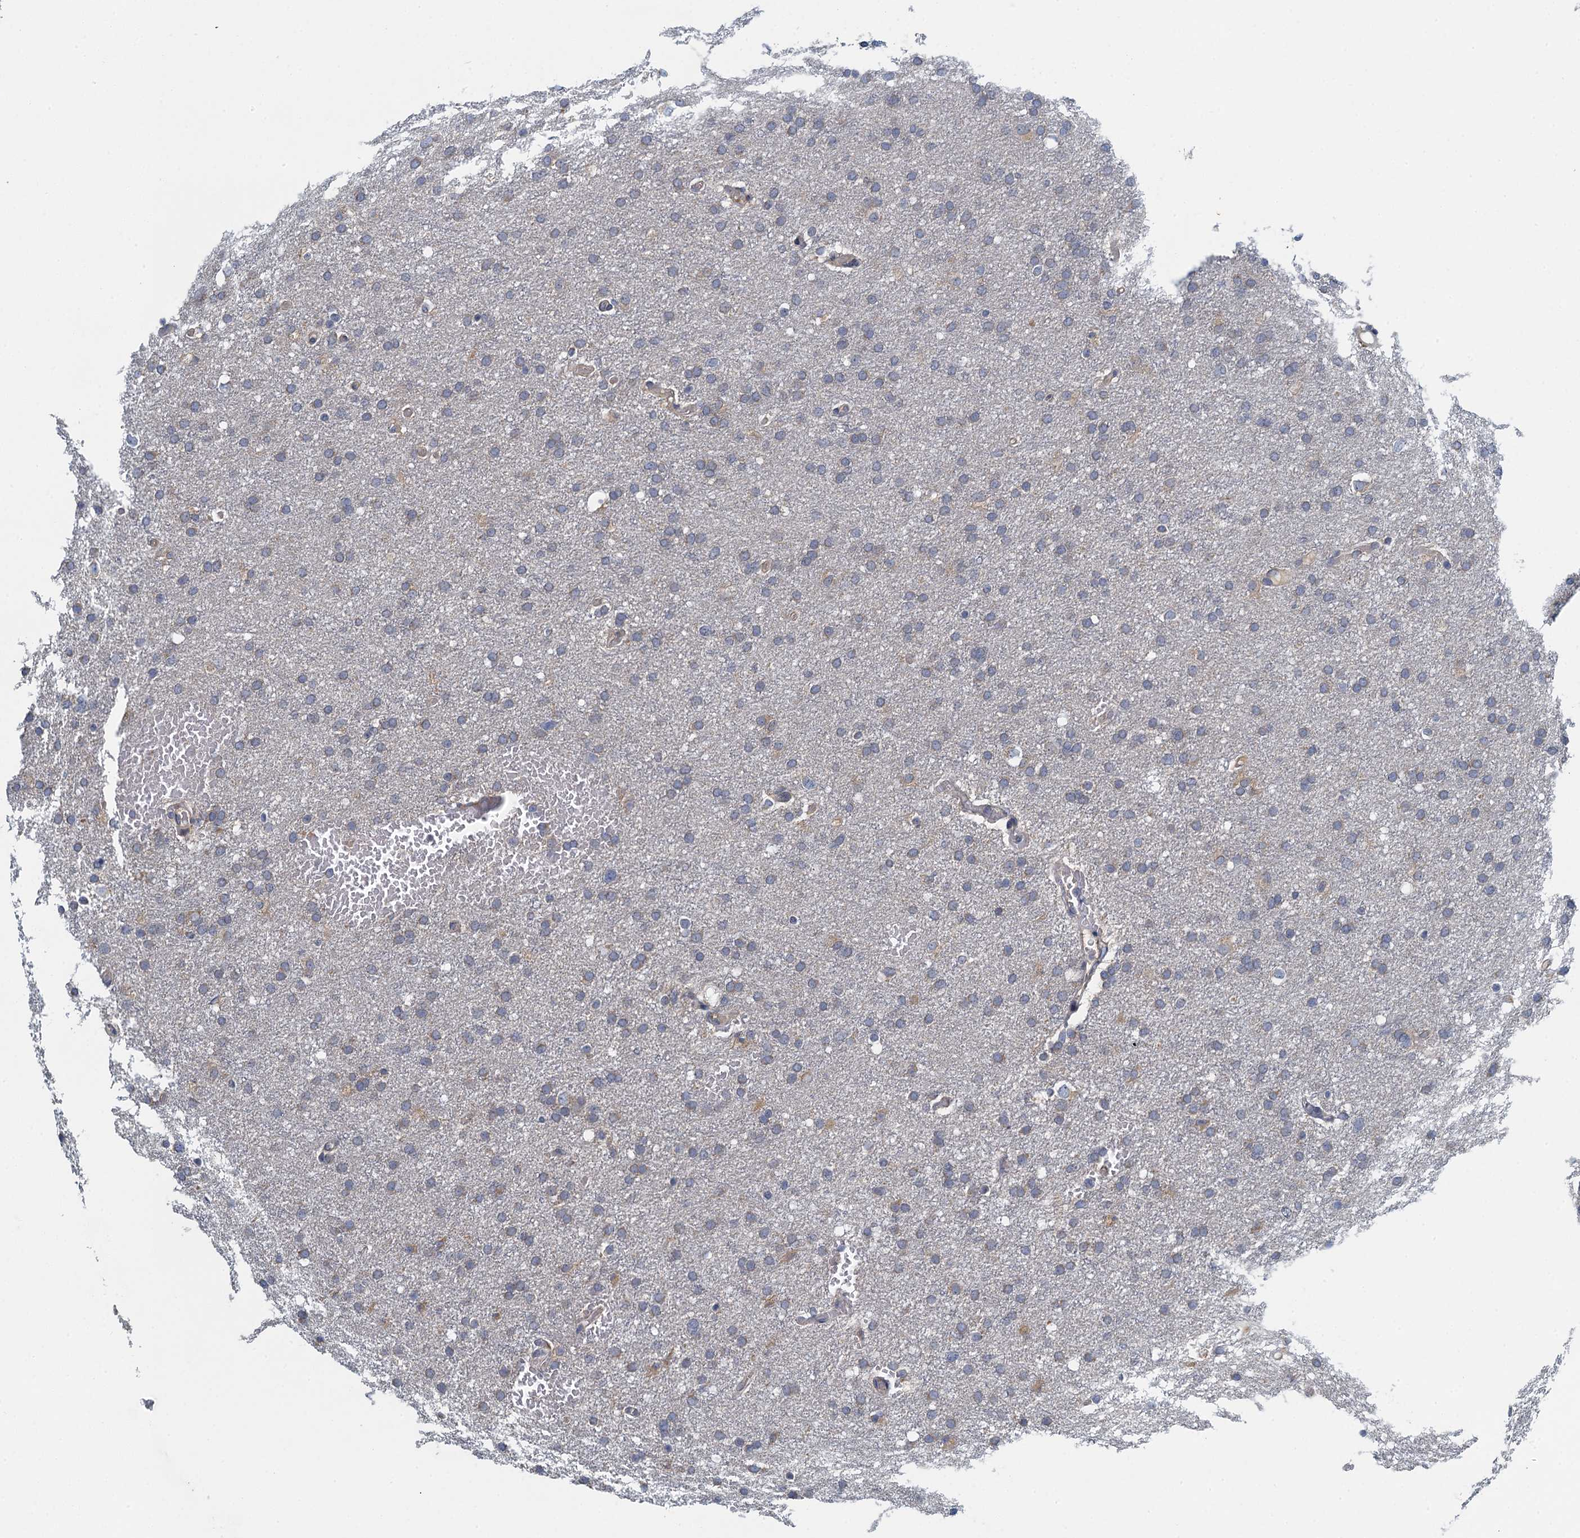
{"staining": {"intensity": "negative", "quantity": "none", "location": "none"}, "tissue": "glioma", "cell_type": "Tumor cells", "image_type": "cancer", "snomed": [{"axis": "morphology", "description": "Glioma, malignant, High grade"}, {"axis": "topography", "description": "Cerebral cortex"}], "caption": "This image is of glioma stained with immunohistochemistry (IHC) to label a protein in brown with the nuclei are counter-stained blue. There is no expression in tumor cells.", "gene": "ALG2", "patient": {"sex": "female", "age": 36}}